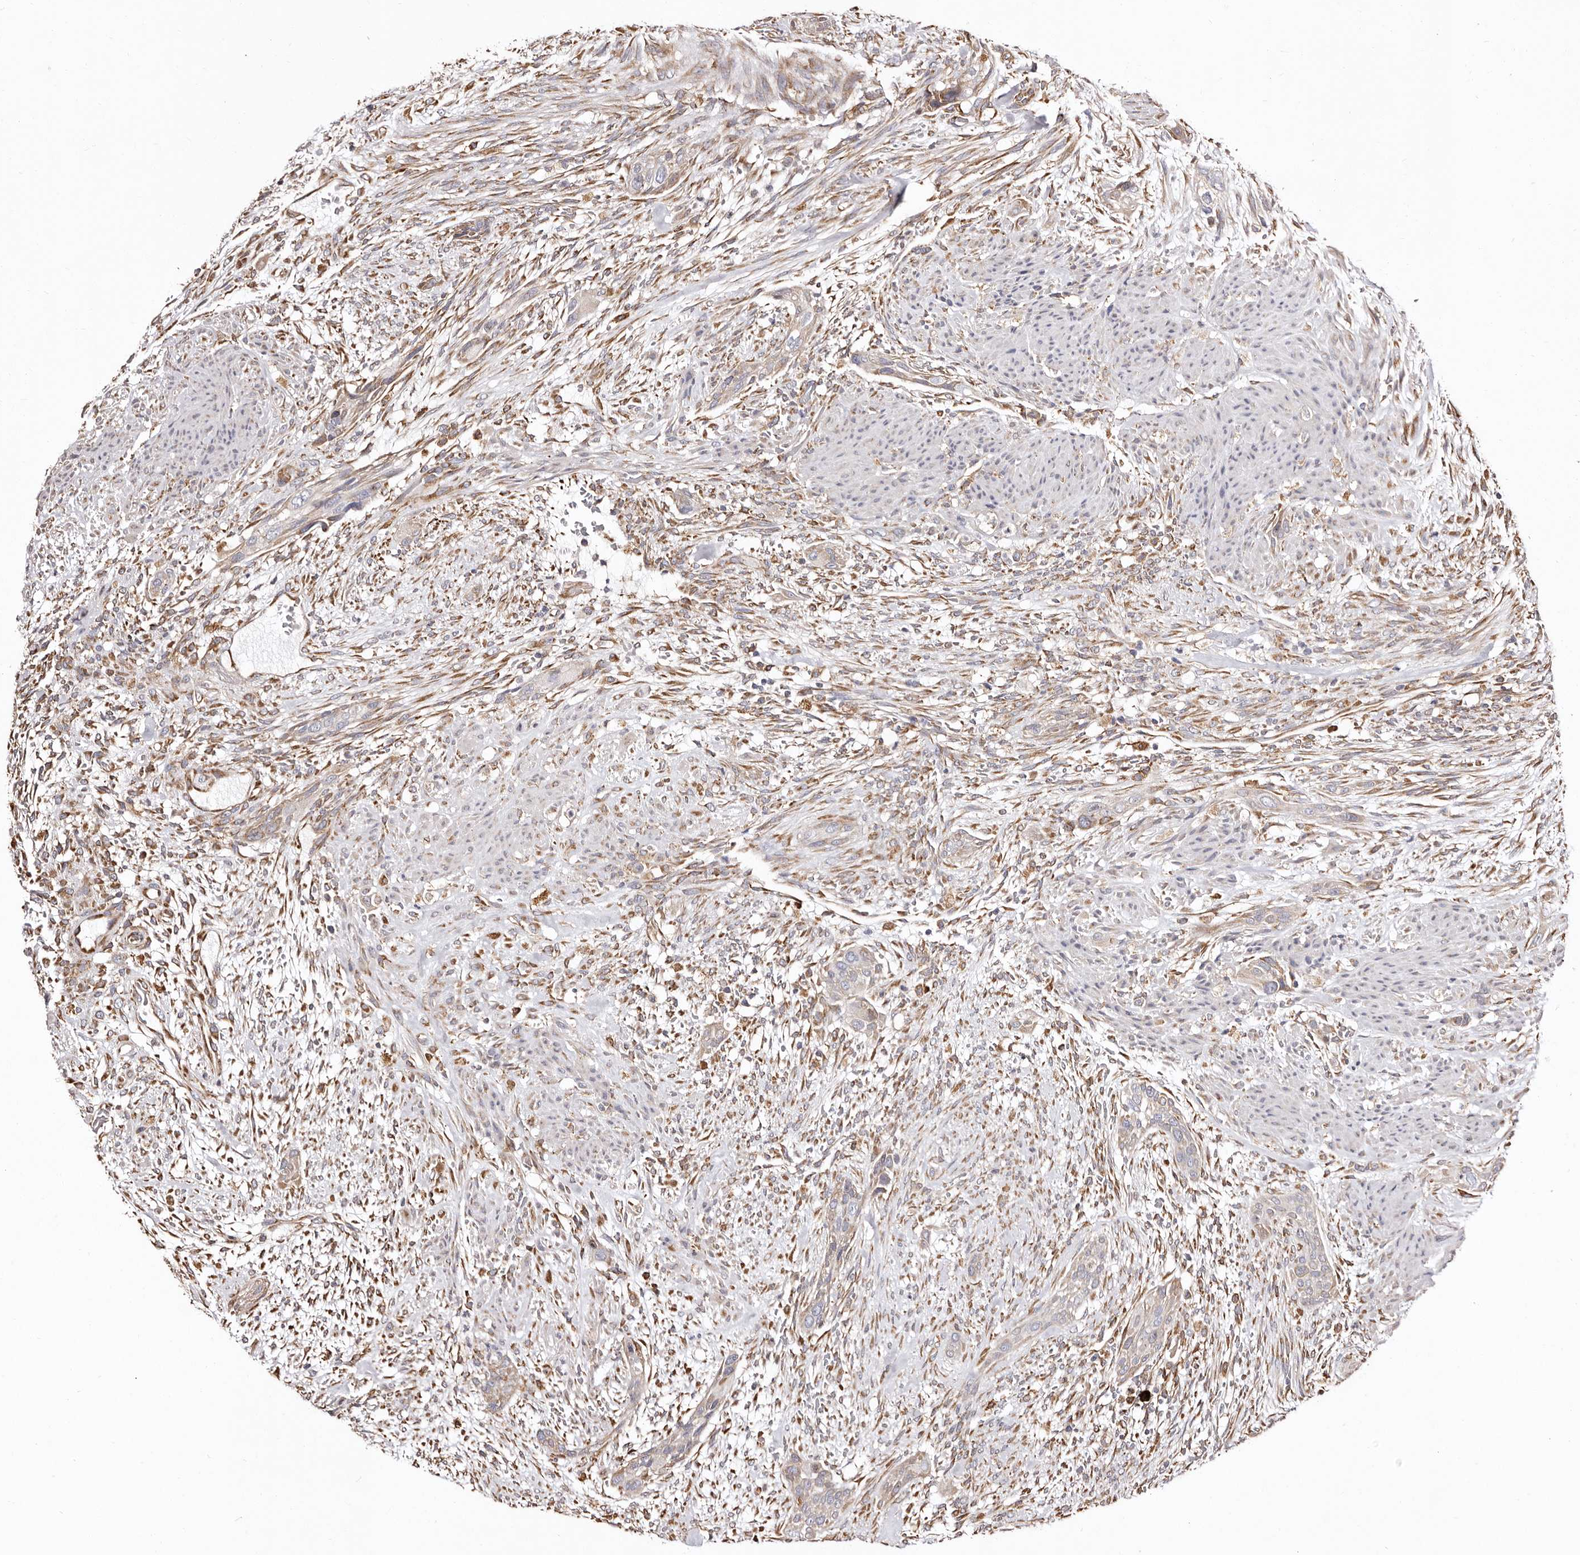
{"staining": {"intensity": "moderate", "quantity": "<25%", "location": "cytoplasmic/membranous"}, "tissue": "urothelial cancer", "cell_type": "Tumor cells", "image_type": "cancer", "snomed": [{"axis": "morphology", "description": "Urothelial carcinoma, High grade"}, {"axis": "topography", "description": "Urinary bladder"}], "caption": "Immunohistochemical staining of human urothelial cancer shows moderate cytoplasmic/membranous protein staining in about <25% of tumor cells.", "gene": "ACBD6", "patient": {"sex": "male", "age": 35}}